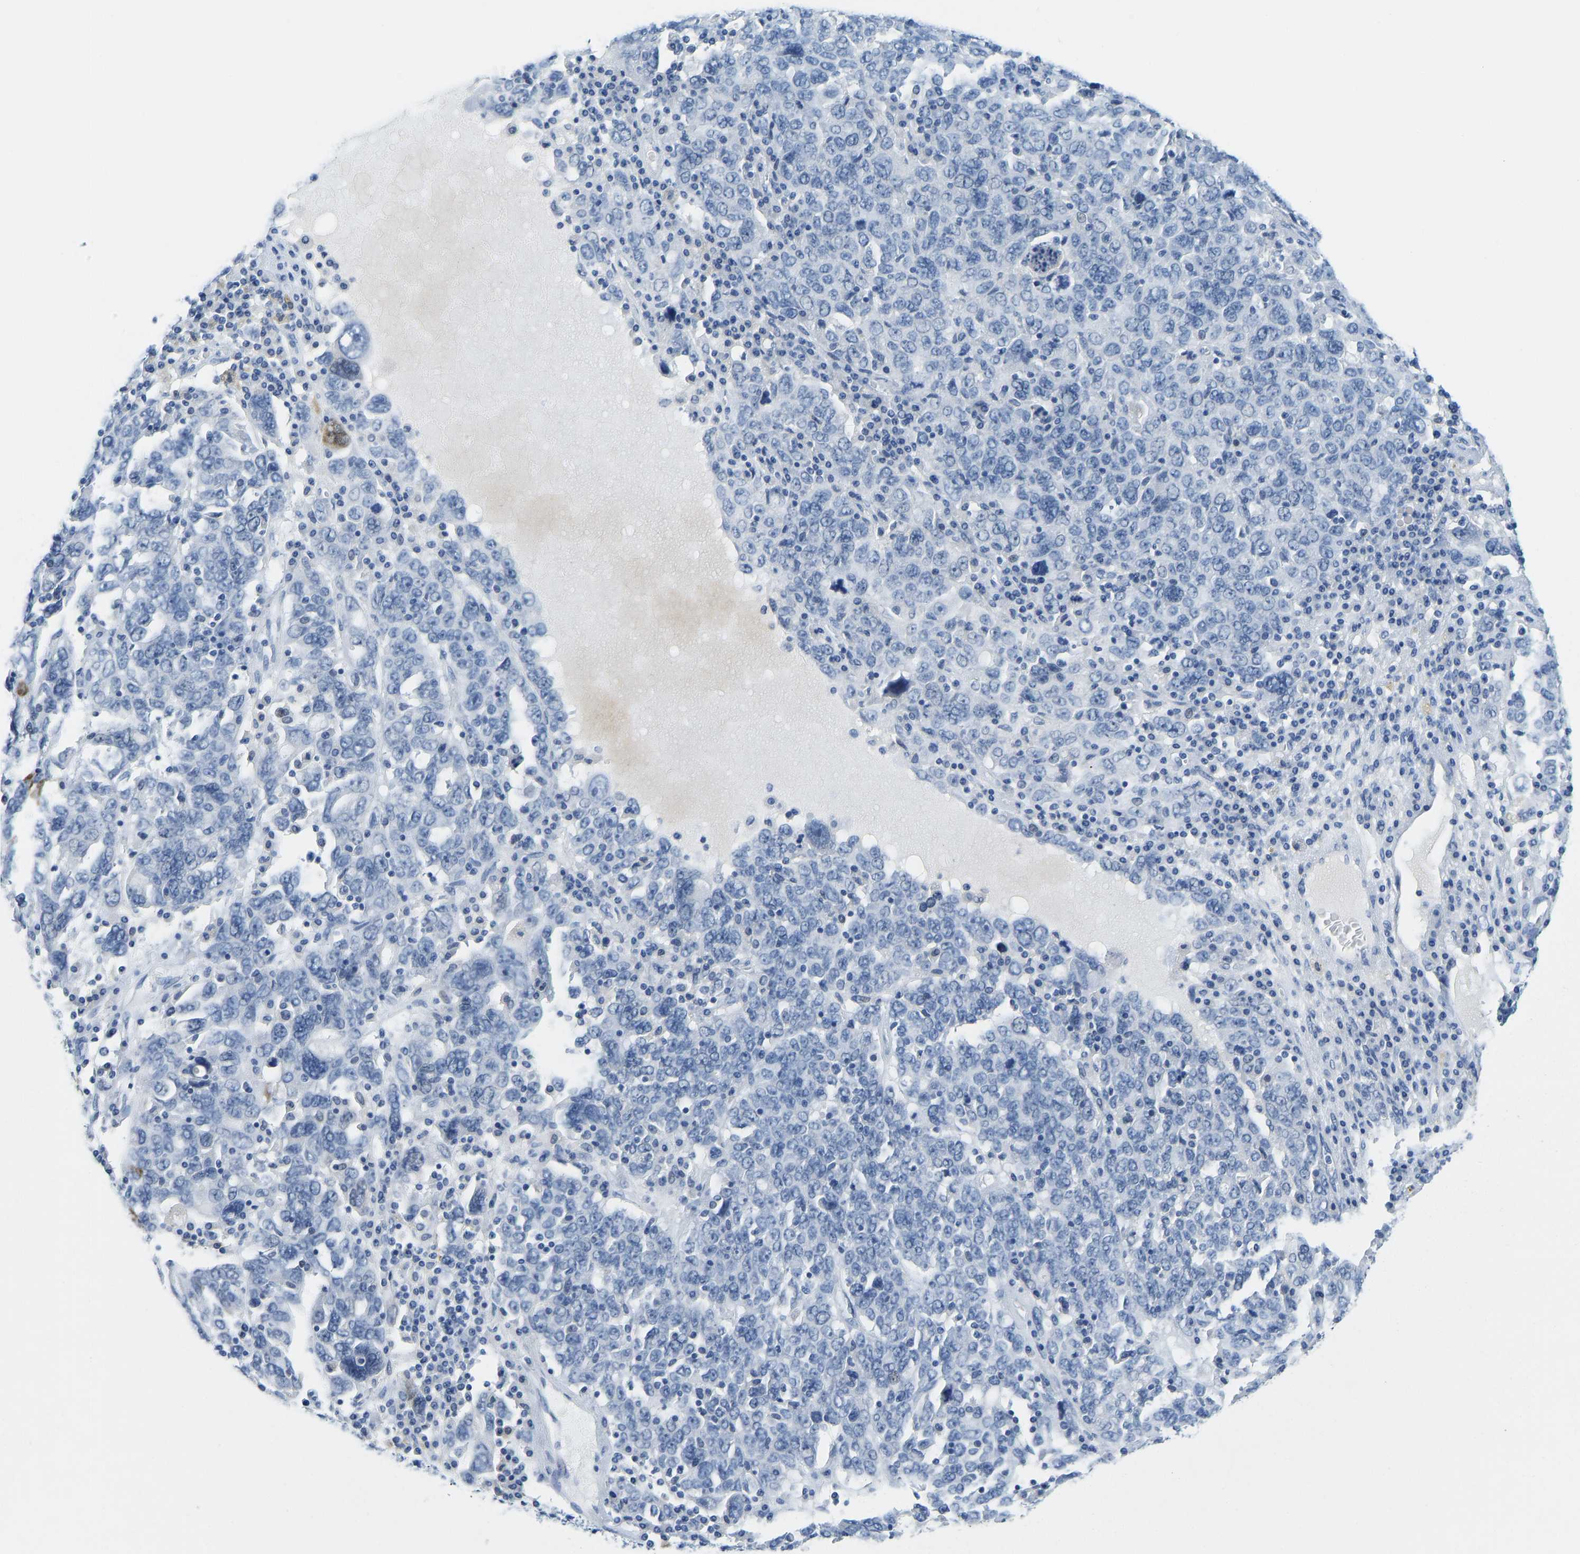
{"staining": {"intensity": "negative", "quantity": "none", "location": "none"}, "tissue": "ovarian cancer", "cell_type": "Tumor cells", "image_type": "cancer", "snomed": [{"axis": "morphology", "description": "Carcinoma, endometroid"}, {"axis": "topography", "description": "Ovary"}], "caption": "A high-resolution photomicrograph shows IHC staining of endometroid carcinoma (ovarian), which shows no significant expression in tumor cells. Nuclei are stained in blue.", "gene": "SERPINB3", "patient": {"sex": "female", "age": 62}}